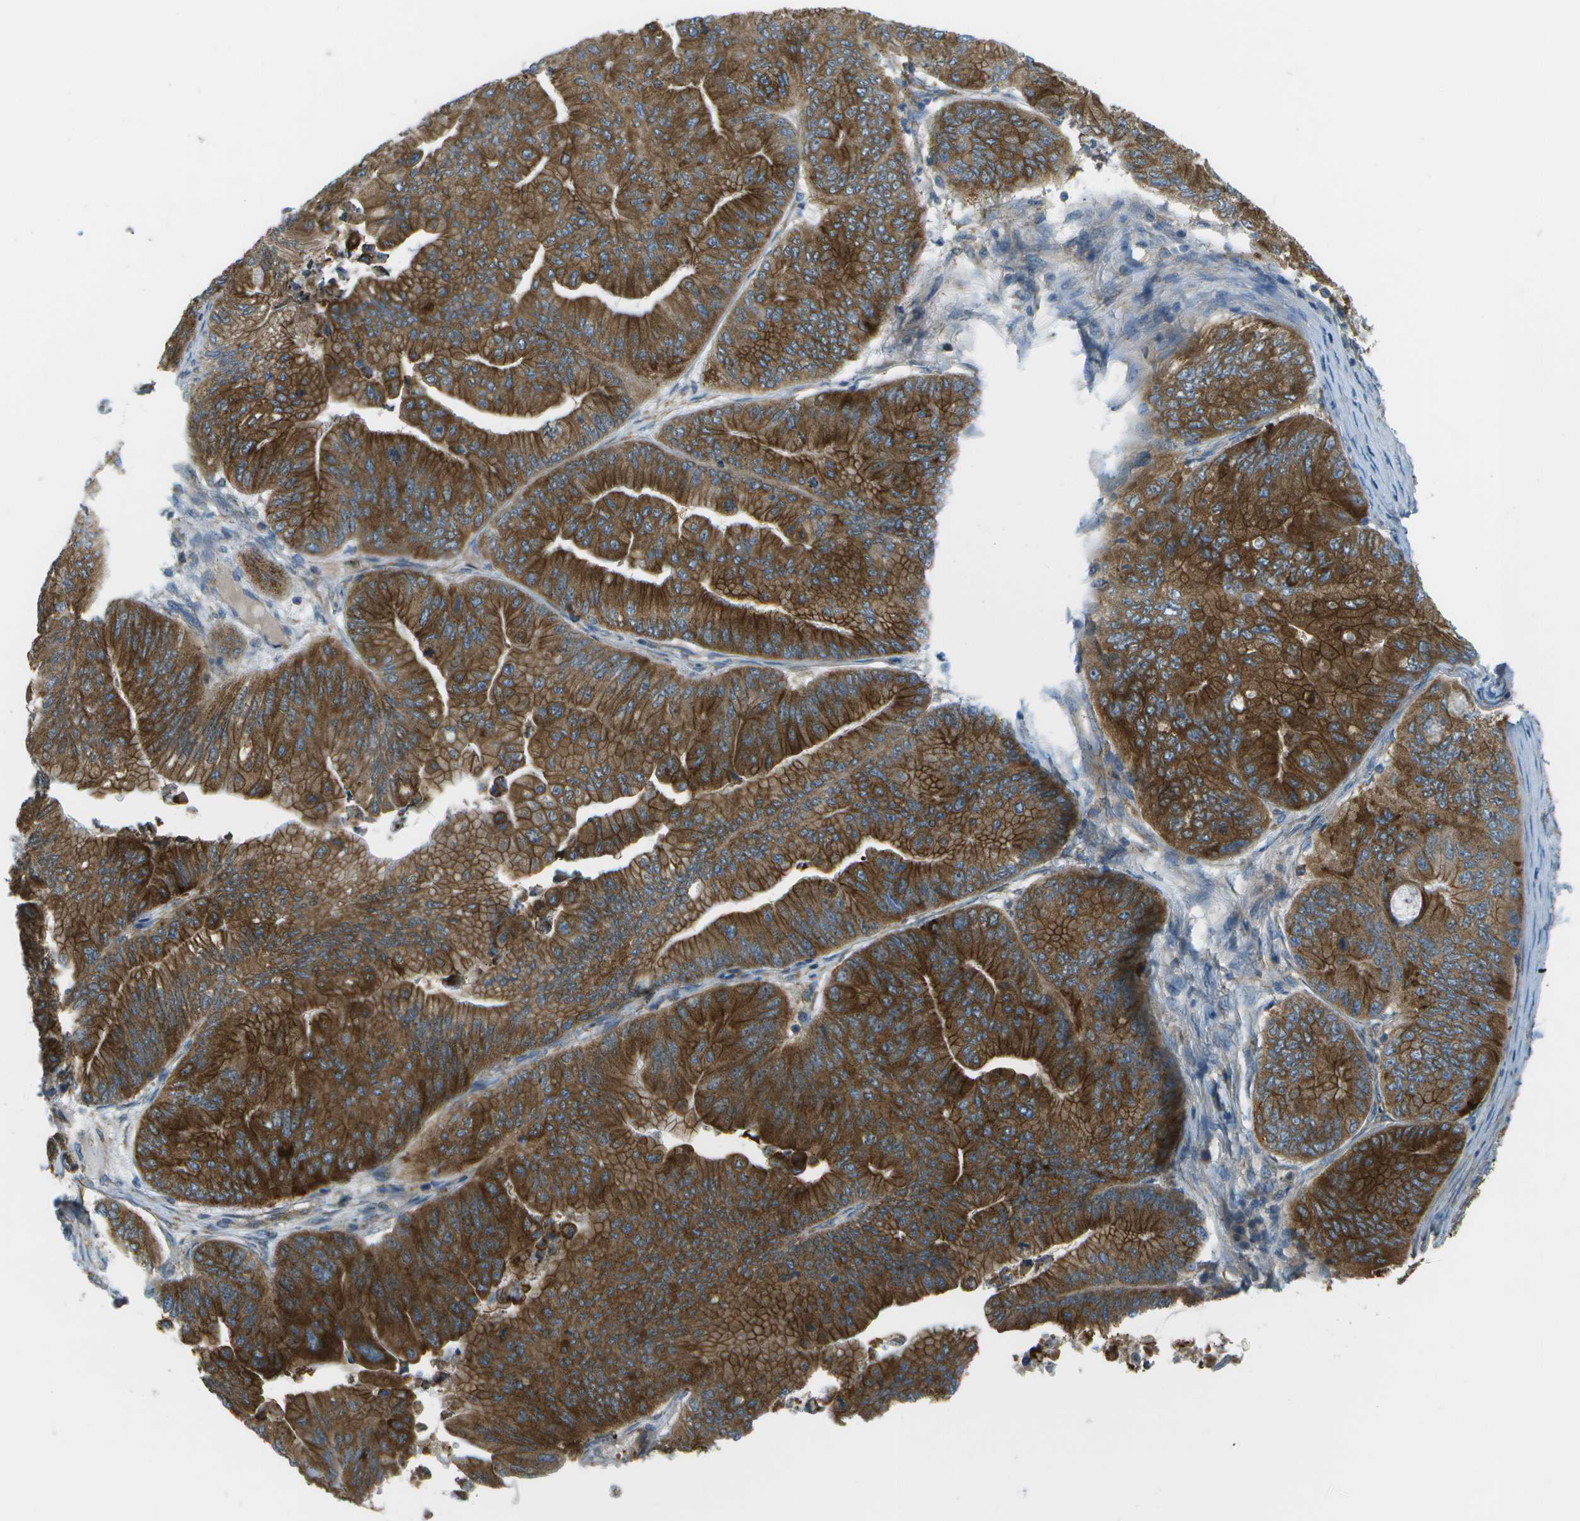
{"staining": {"intensity": "strong", "quantity": ">75%", "location": "cytoplasmic/membranous"}, "tissue": "ovarian cancer", "cell_type": "Tumor cells", "image_type": "cancer", "snomed": [{"axis": "morphology", "description": "Cystadenocarcinoma, mucinous, NOS"}, {"axis": "topography", "description": "Ovary"}], "caption": "Strong cytoplasmic/membranous protein positivity is identified in about >75% of tumor cells in mucinous cystadenocarcinoma (ovarian).", "gene": "WNK2", "patient": {"sex": "female", "age": 61}}